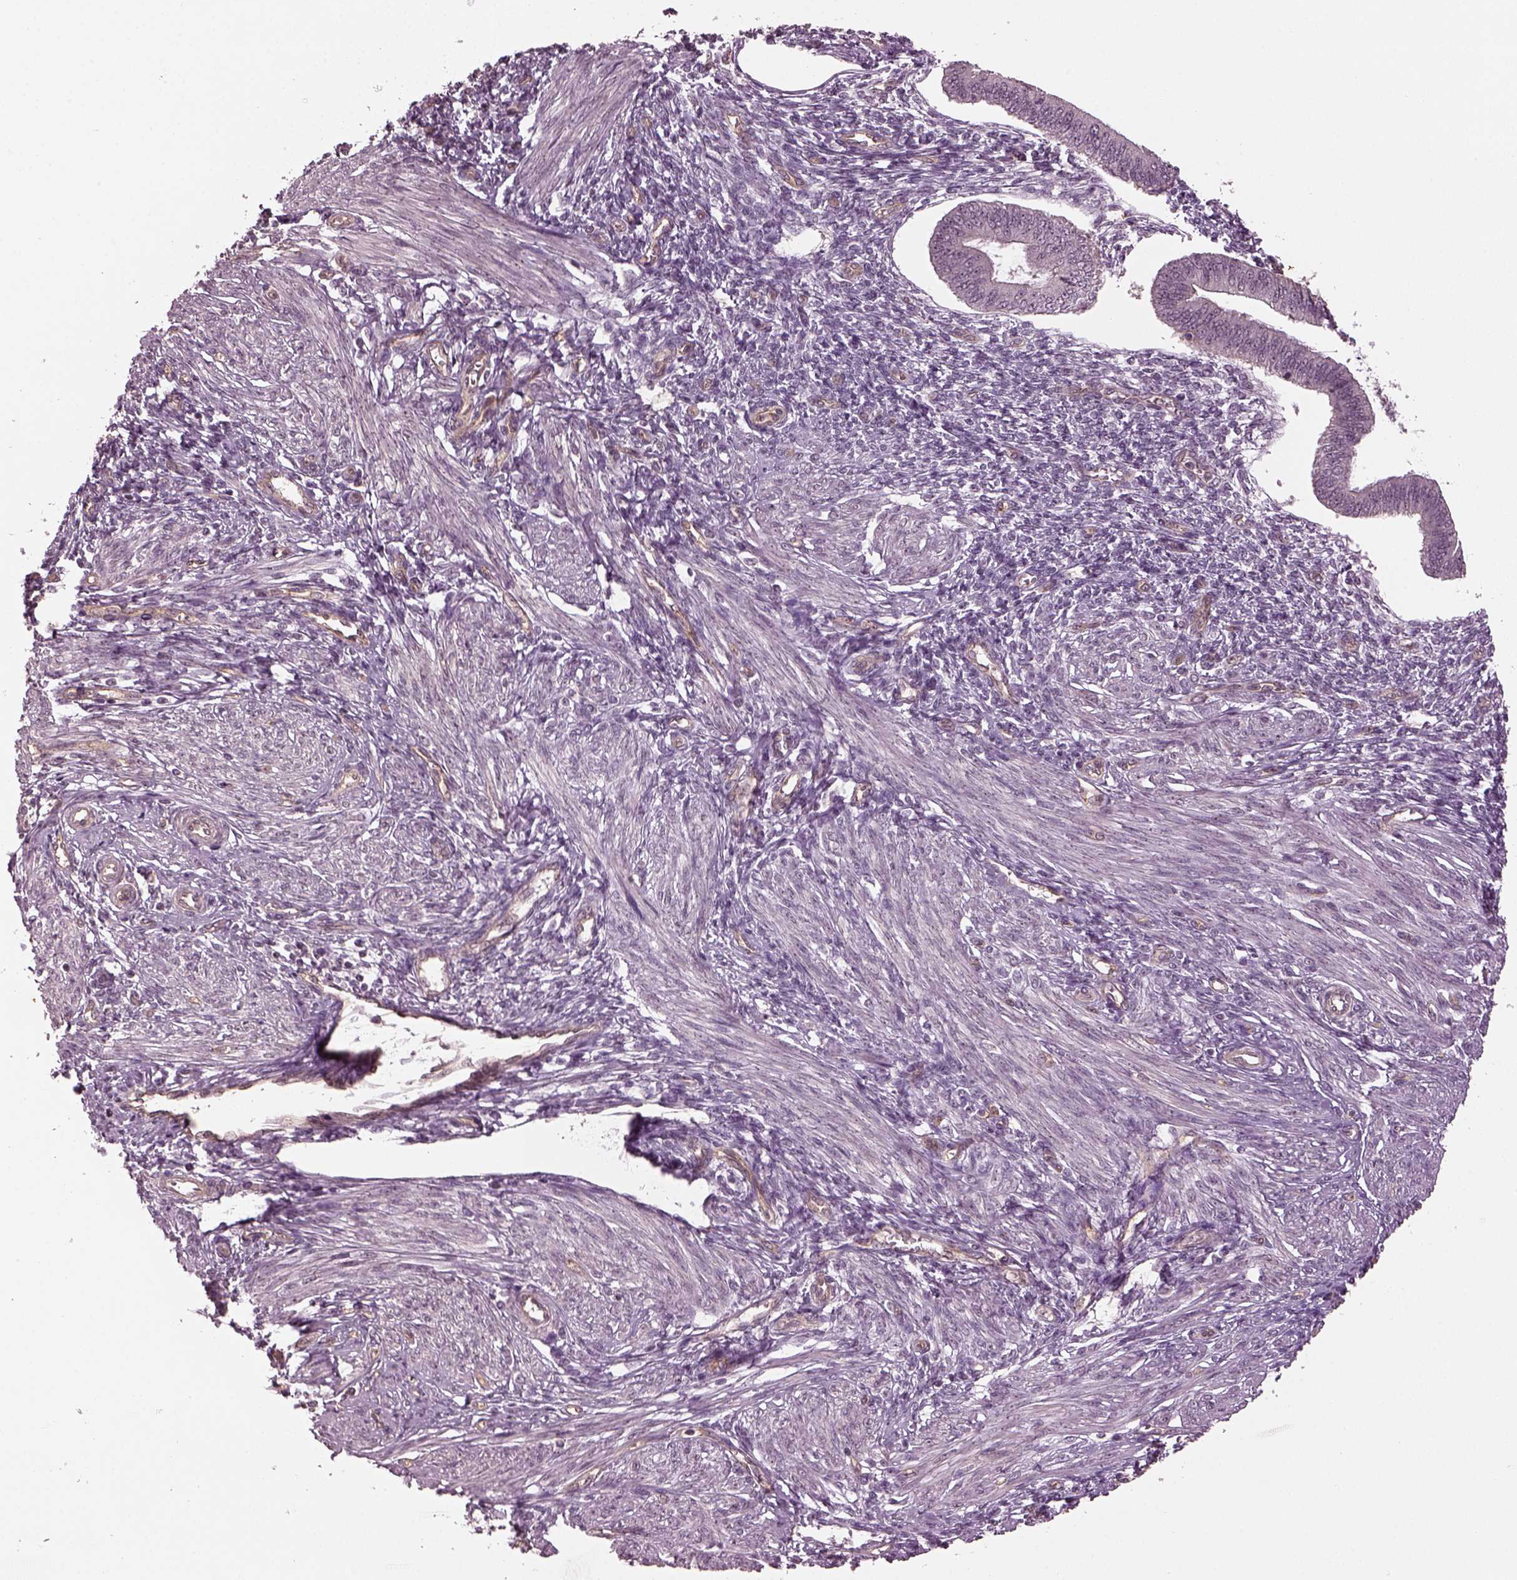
{"staining": {"intensity": "negative", "quantity": "none", "location": "none"}, "tissue": "endometrium", "cell_type": "Cells in endometrial stroma", "image_type": "normal", "snomed": [{"axis": "morphology", "description": "Normal tissue, NOS"}, {"axis": "topography", "description": "Endometrium"}], "caption": "Immunohistochemistry (IHC) photomicrograph of unremarkable endometrium stained for a protein (brown), which shows no positivity in cells in endometrial stroma.", "gene": "GNRH1", "patient": {"sex": "female", "age": 42}}